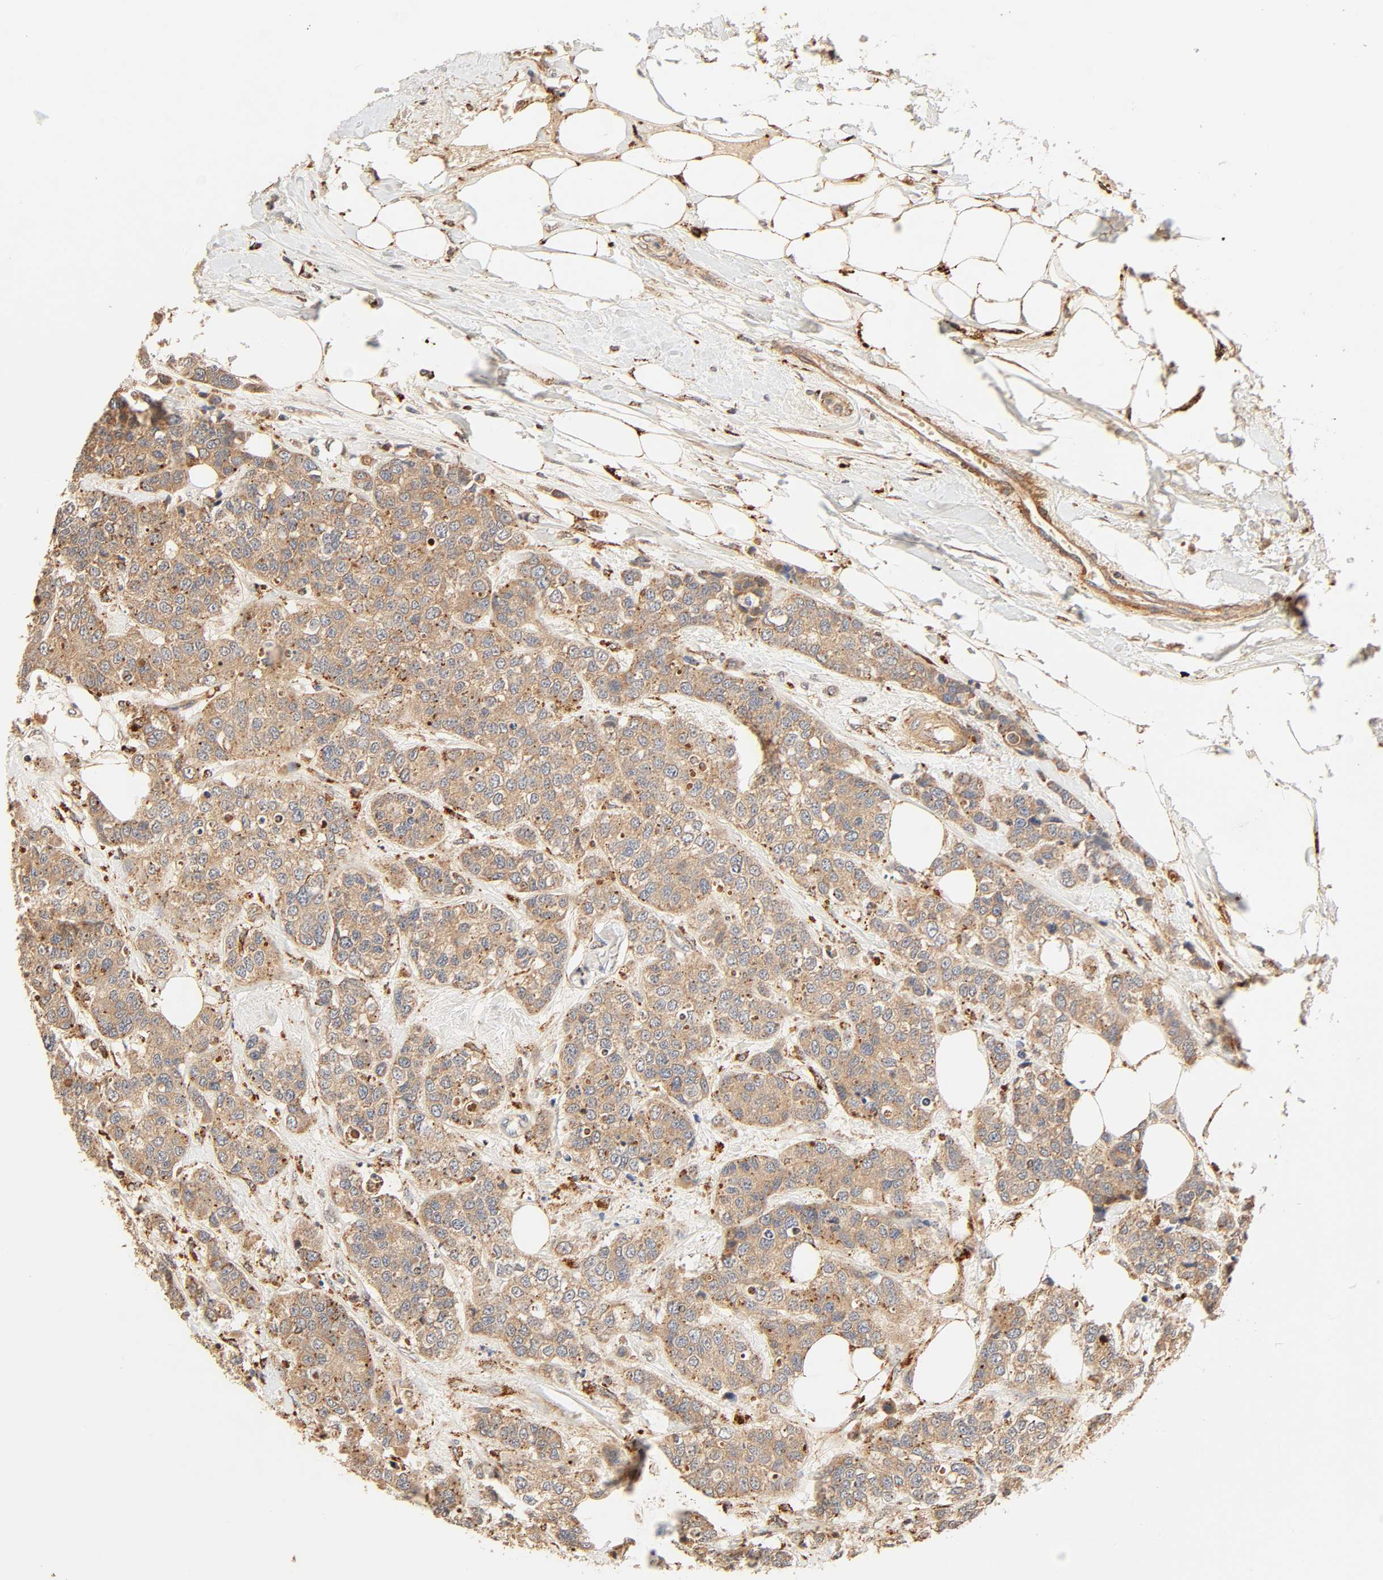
{"staining": {"intensity": "moderate", "quantity": ">75%", "location": "cytoplasmic/membranous"}, "tissue": "breast cancer", "cell_type": "Tumor cells", "image_type": "cancer", "snomed": [{"axis": "morphology", "description": "Duct carcinoma"}, {"axis": "topography", "description": "Breast"}], "caption": "The immunohistochemical stain highlights moderate cytoplasmic/membranous expression in tumor cells of infiltrating ductal carcinoma (breast) tissue. (brown staining indicates protein expression, while blue staining denotes nuclei).", "gene": "MAPK6", "patient": {"sex": "female", "age": 51}}